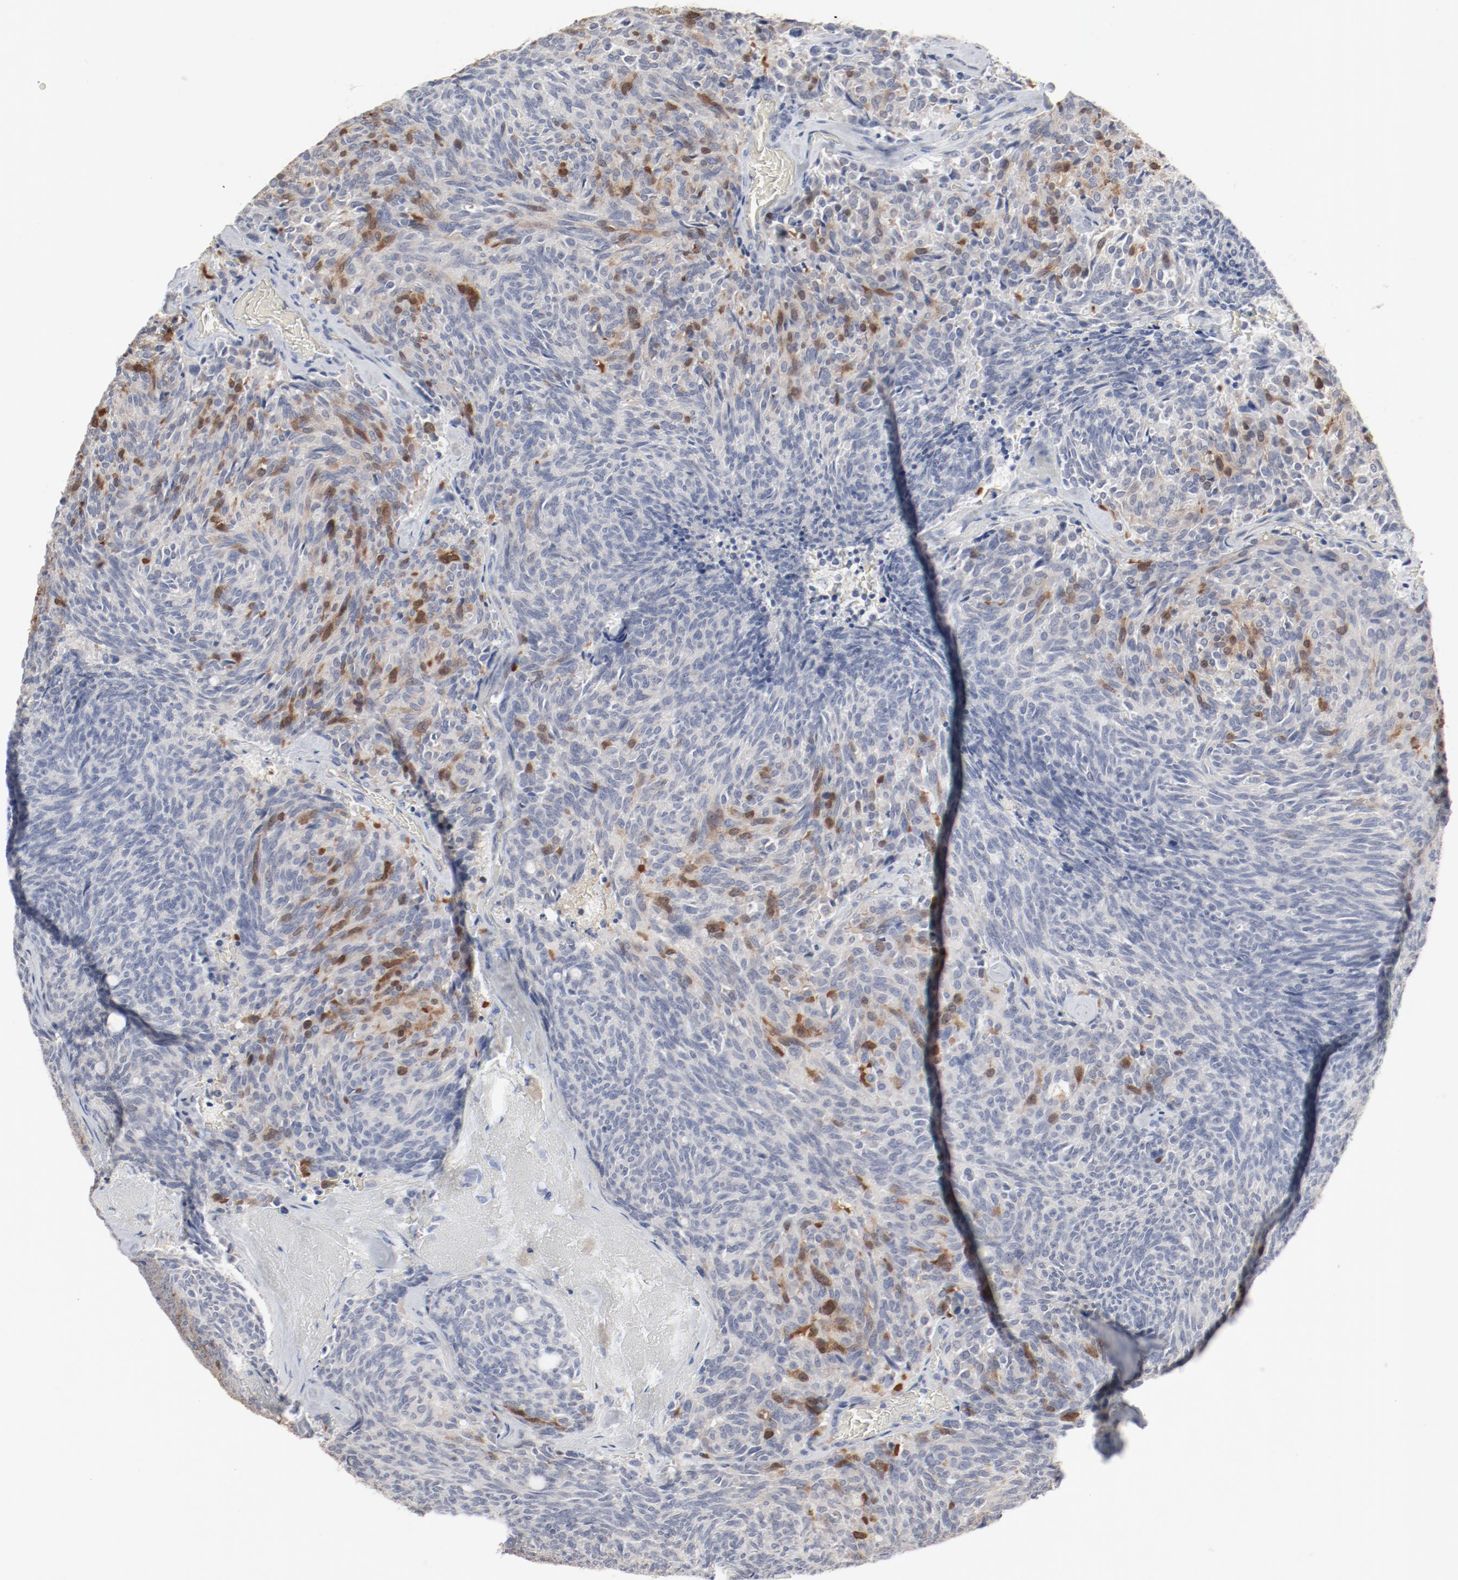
{"staining": {"intensity": "moderate", "quantity": "<25%", "location": "nuclear"}, "tissue": "carcinoid", "cell_type": "Tumor cells", "image_type": "cancer", "snomed": [{"axis": "morphology", "description": "Carcinoid, malignant, NOS"}, {"axis": "topography", "description": "Pancreas"}], "caption": "Moderate nuclear protein expression is present in about <25% of tumor cells in carcinoid.", "gene": "CDK1", "patient": {"sex": "female", "age": 54}}